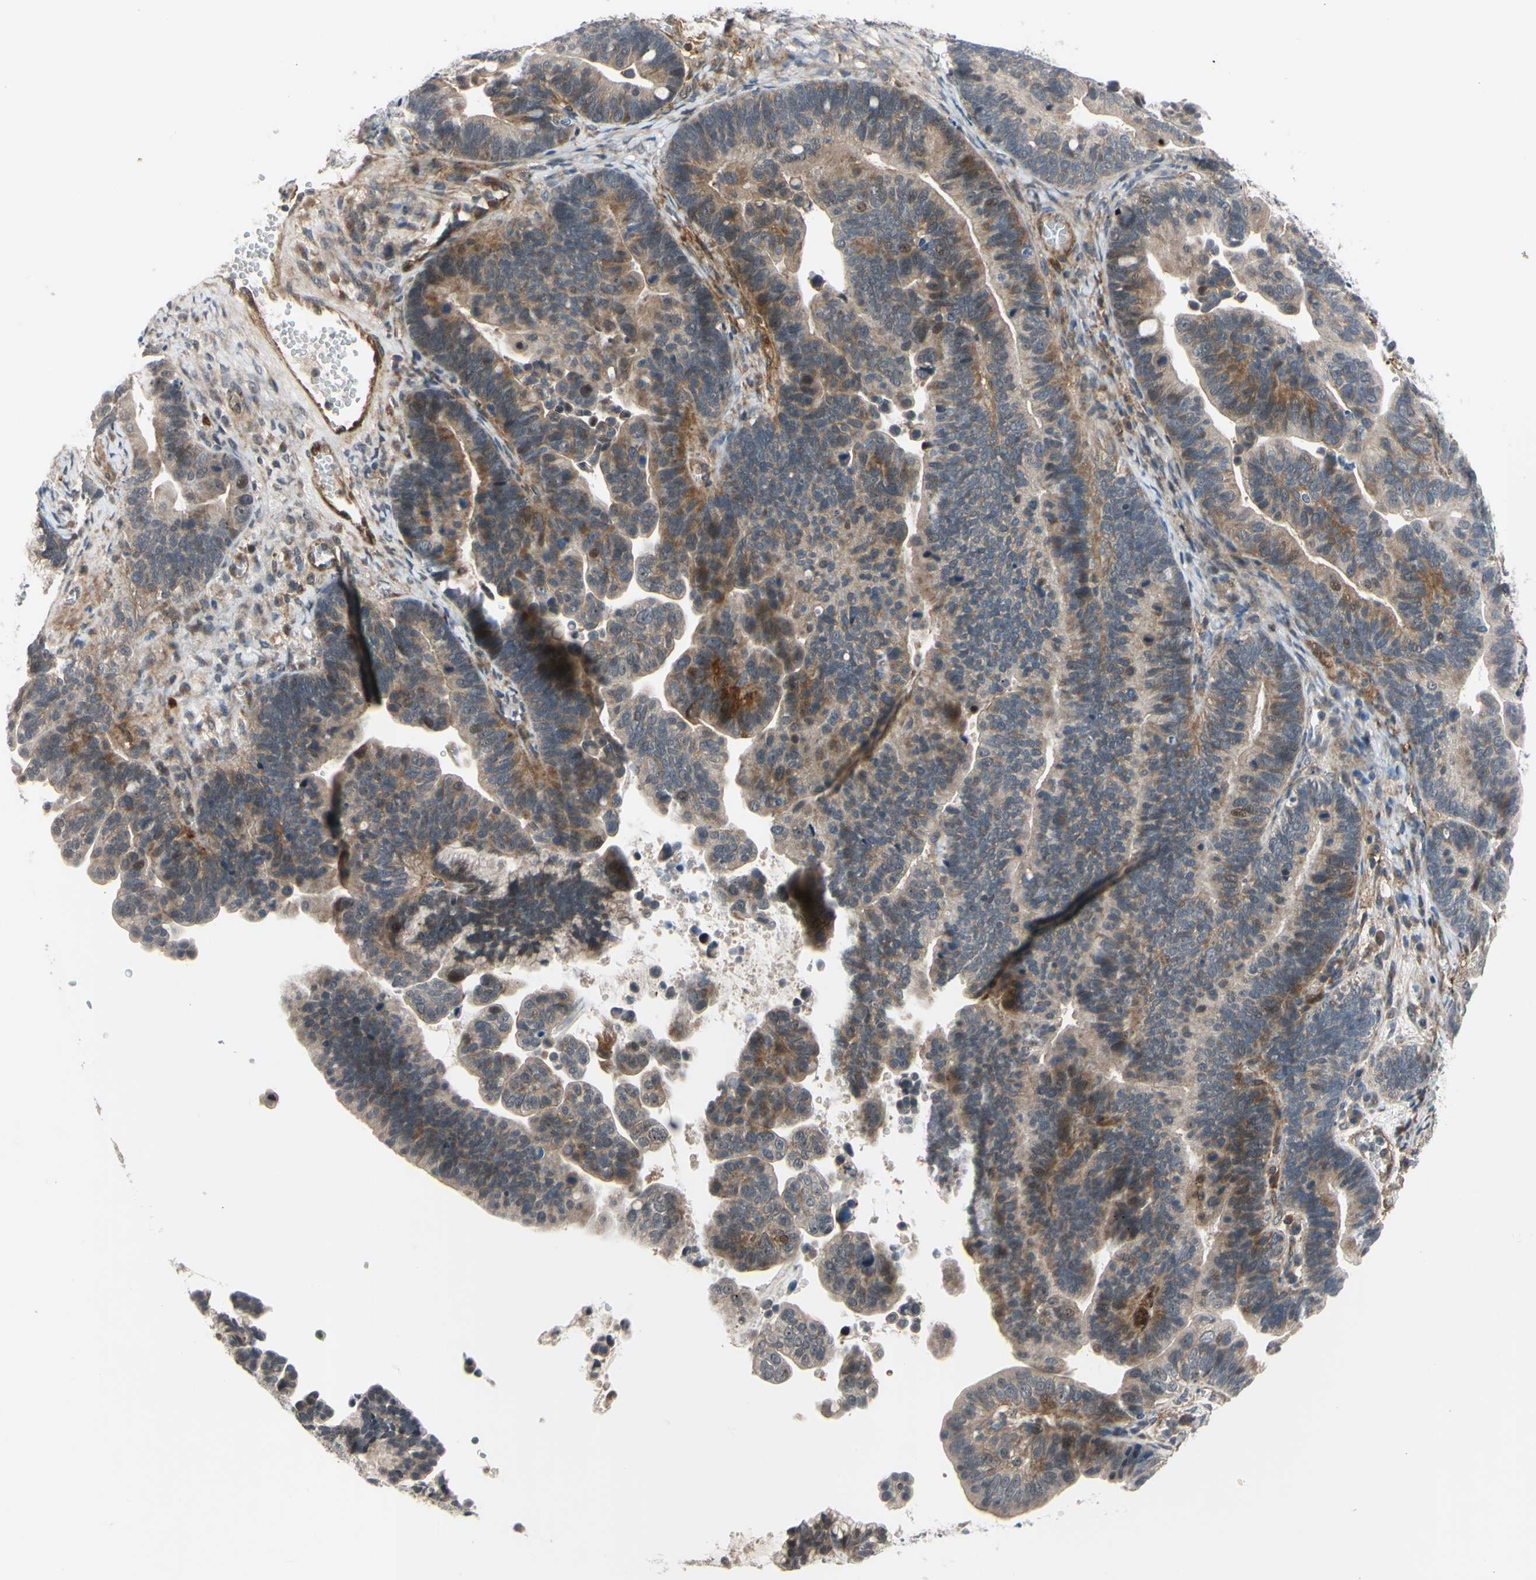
{"staining": {"intensity": "moderate", "quantity": "25%-75%", "location": "cytoplasmic/membranous"}, "tissue": "ovarian cancer", "cell_type": "Tumor cells", "image_type": "cancer", "snomed": [{"axis": "morphology", "description": "Cystadenocarcinoma, serous, NOS"}, {"axis": "topography", "description": "Ovary"}], "caption": "Tumor cells reveal medium levels of moderate cytoplasmic/membranous positivity in approximately 25%-75% of cells in human ovarian cancer (serous cystadenocarcinoma). (DAB IHC with brightfield microscopy, high magnification).", "gene": "COMMD9", "patient": {"sex": "female", "age": 56}}